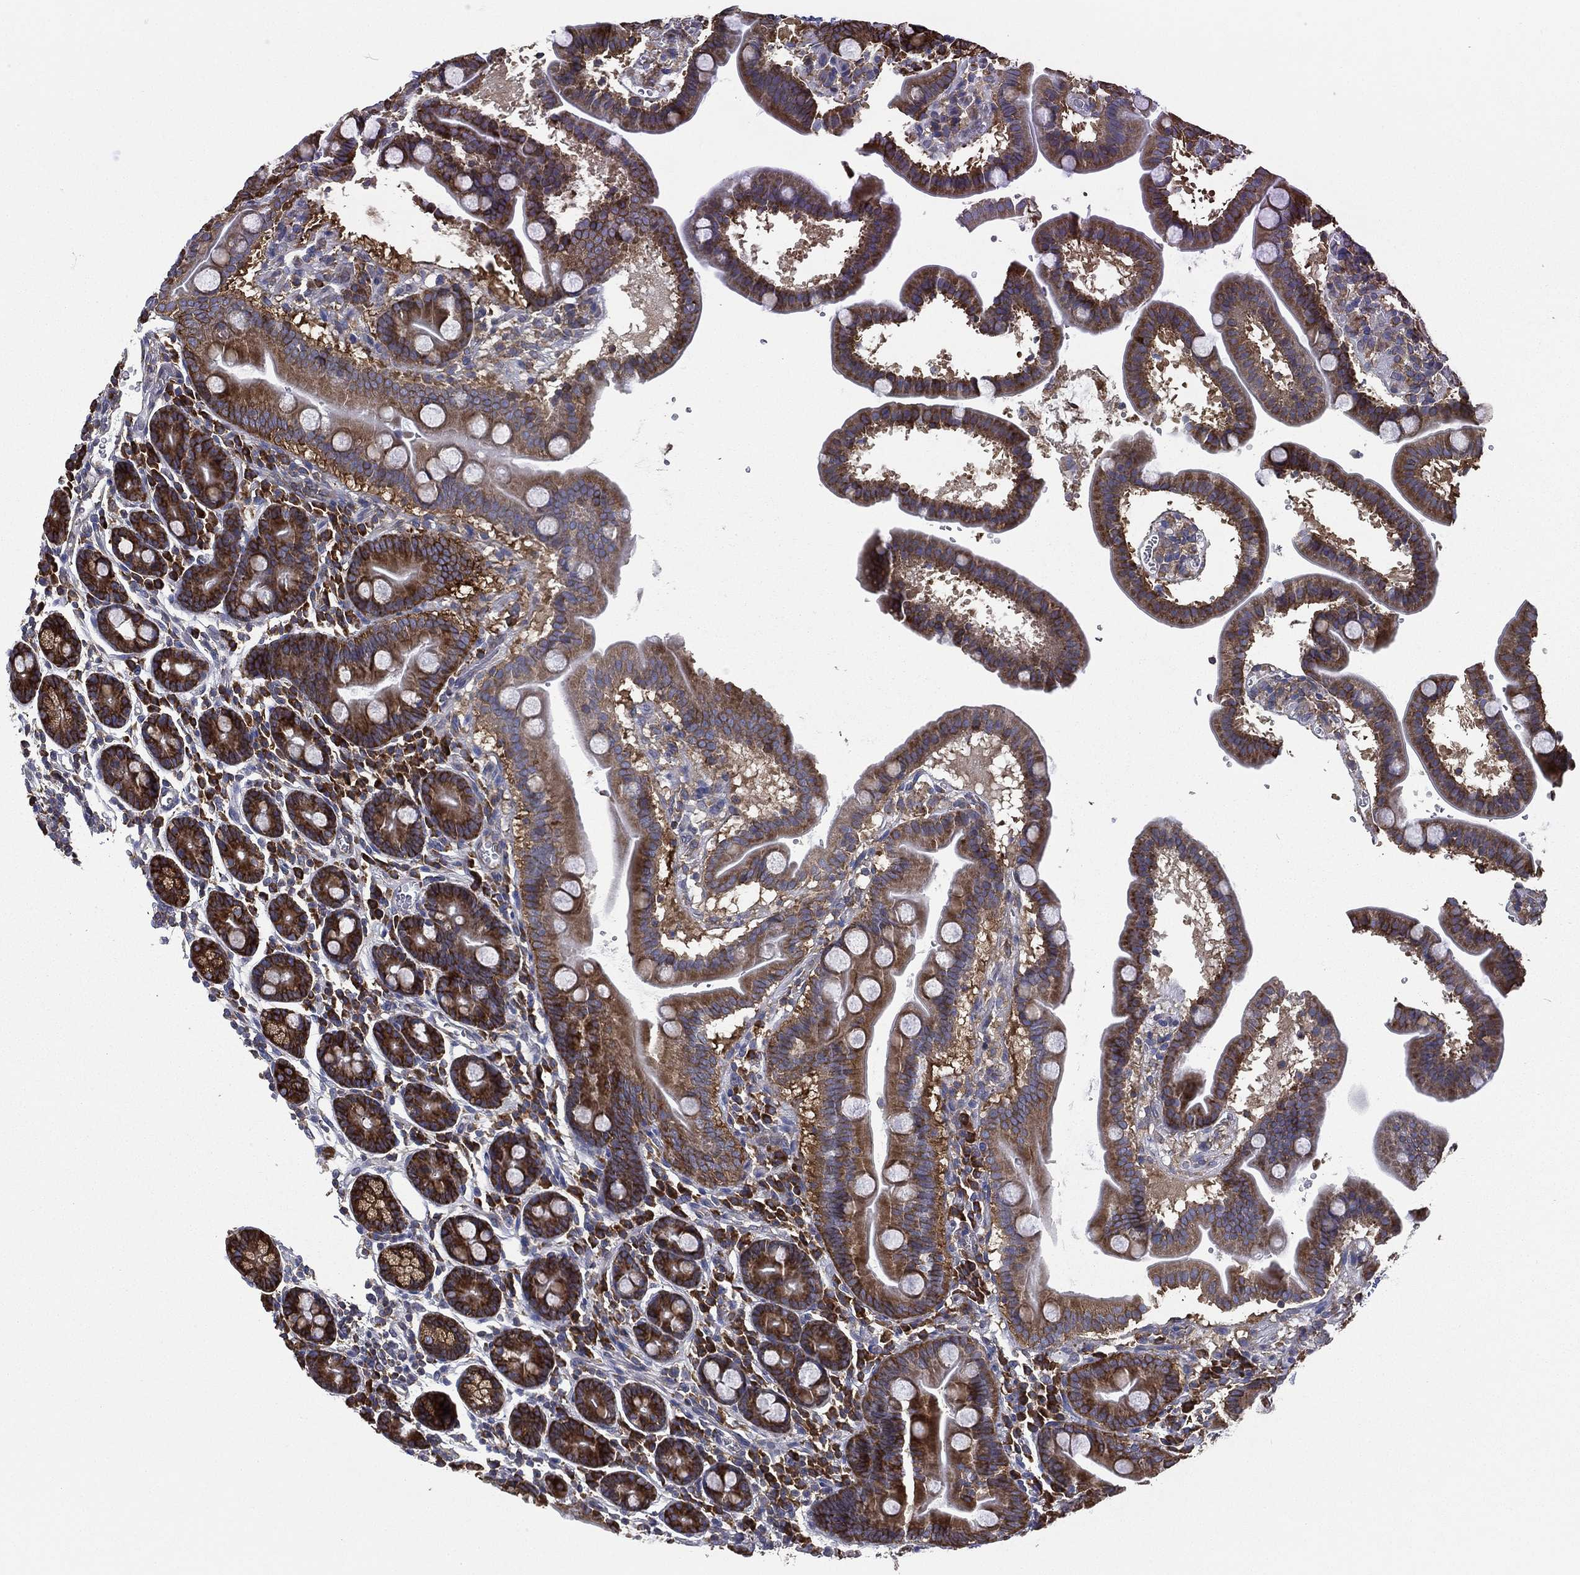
{"staining": {"intensity": "strong", "quantity": ">75%", "location": "cytoplasmic/membranous"}, "tissue": "duodenum", "cell_type": "Glandular cells", "image_type": "normal", "snomed": [{"axis": "morphology", "description": "Normal tissue, NOS"}, {"axis": "topography", "description": "Duodenum"}], "caption": "The histopathology image reveals staining of normal duodenum, revealing strong cytoplasmic/membranous protein positivity (brown color) within glandular cells.", "gene": "FARSA", "patient": {"sex": "male", "age": 59}}